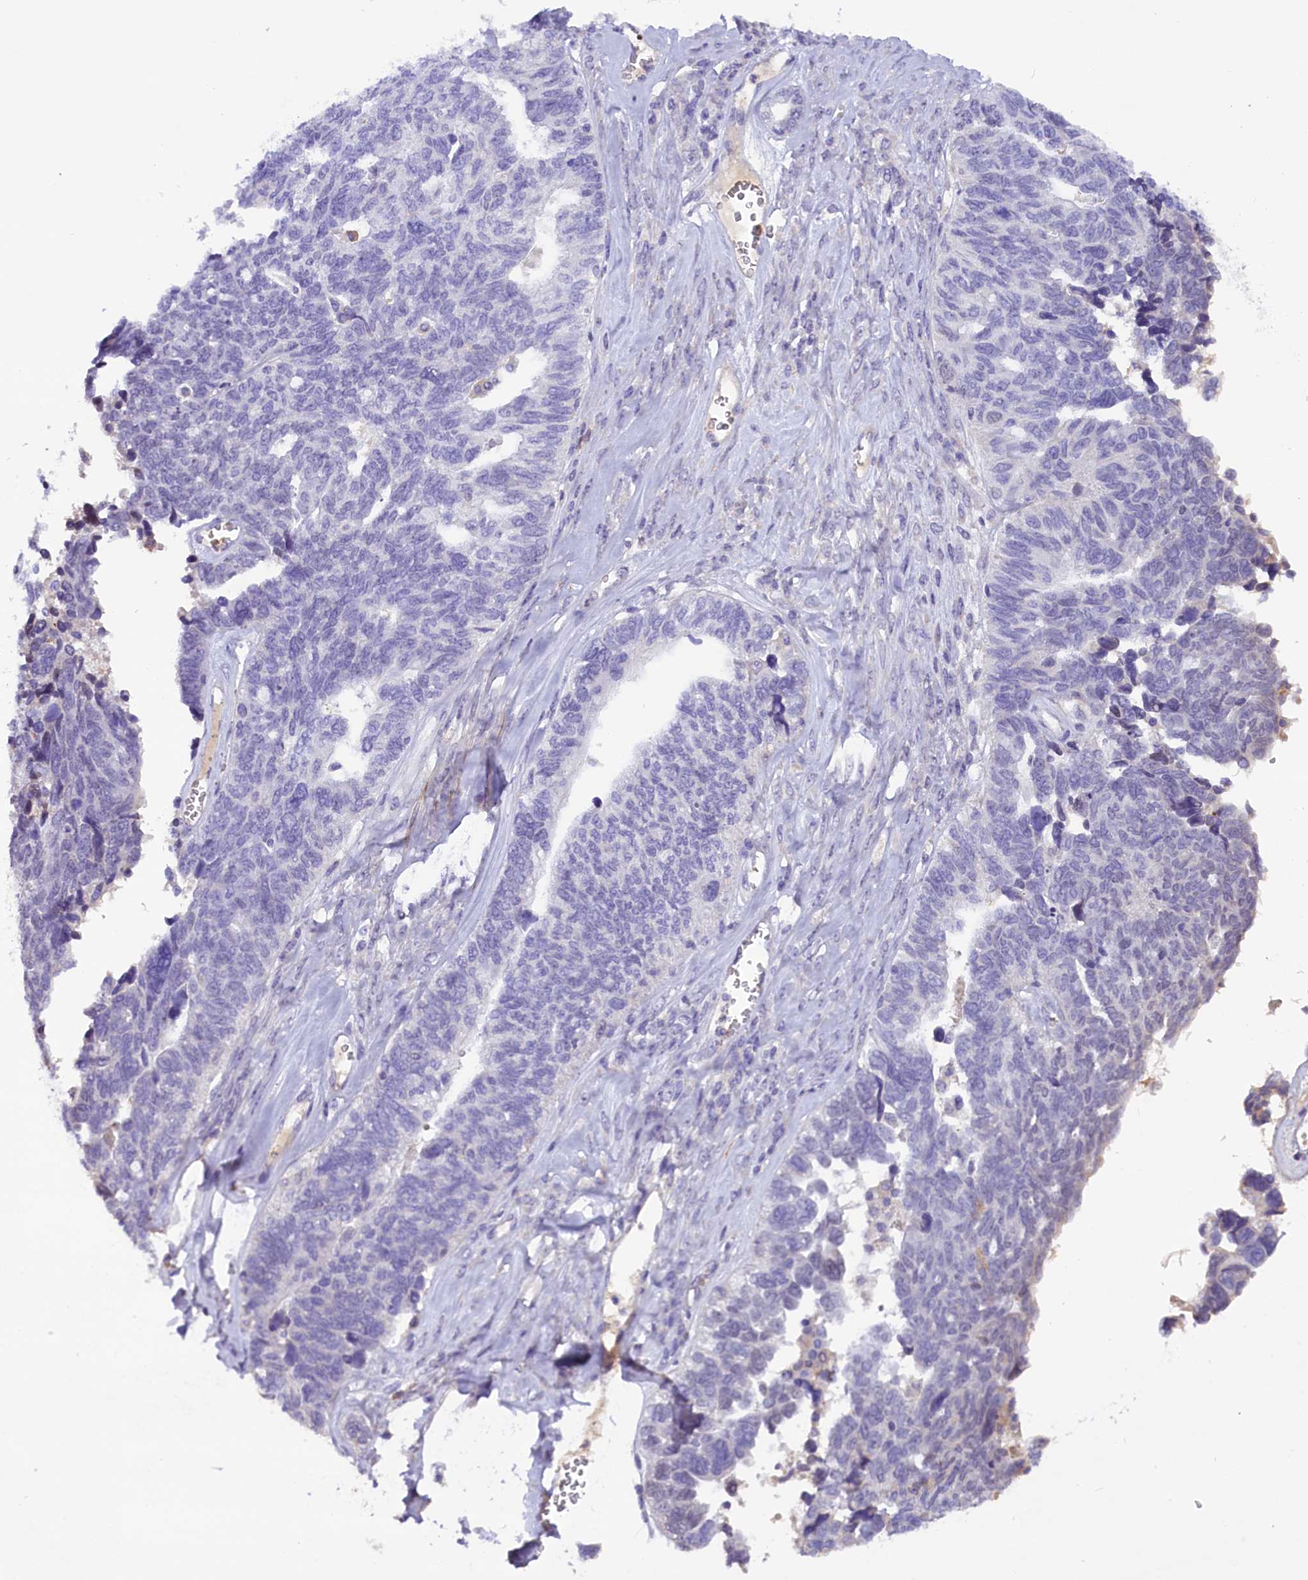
{"staining": {"intensity": "negative", "quantity": "none", "location": "none"}, "tissue": "ovarian cancer", "cell_type": "Tumor cells", "image_type": "cancer", "snomed": [{"axis": "morphology", "description": "Cystadenocarcinoma, serous, NOS"}, {"axis": "topography", "description": "Ovary"}], "caption": "Immunohistochemistry (IHC) image of human ovarian serous cystadenocarcinoma stained for a protein (brown), which reveals no staining in tumor cells. The staining was performed using DAB to visualize the protein expression in brown, while the nuclei were stained in blue with hematoxylin (Magnification: 20x).", "gene": "MEX3B", "patient": {"sex": "female", "age": 79}}